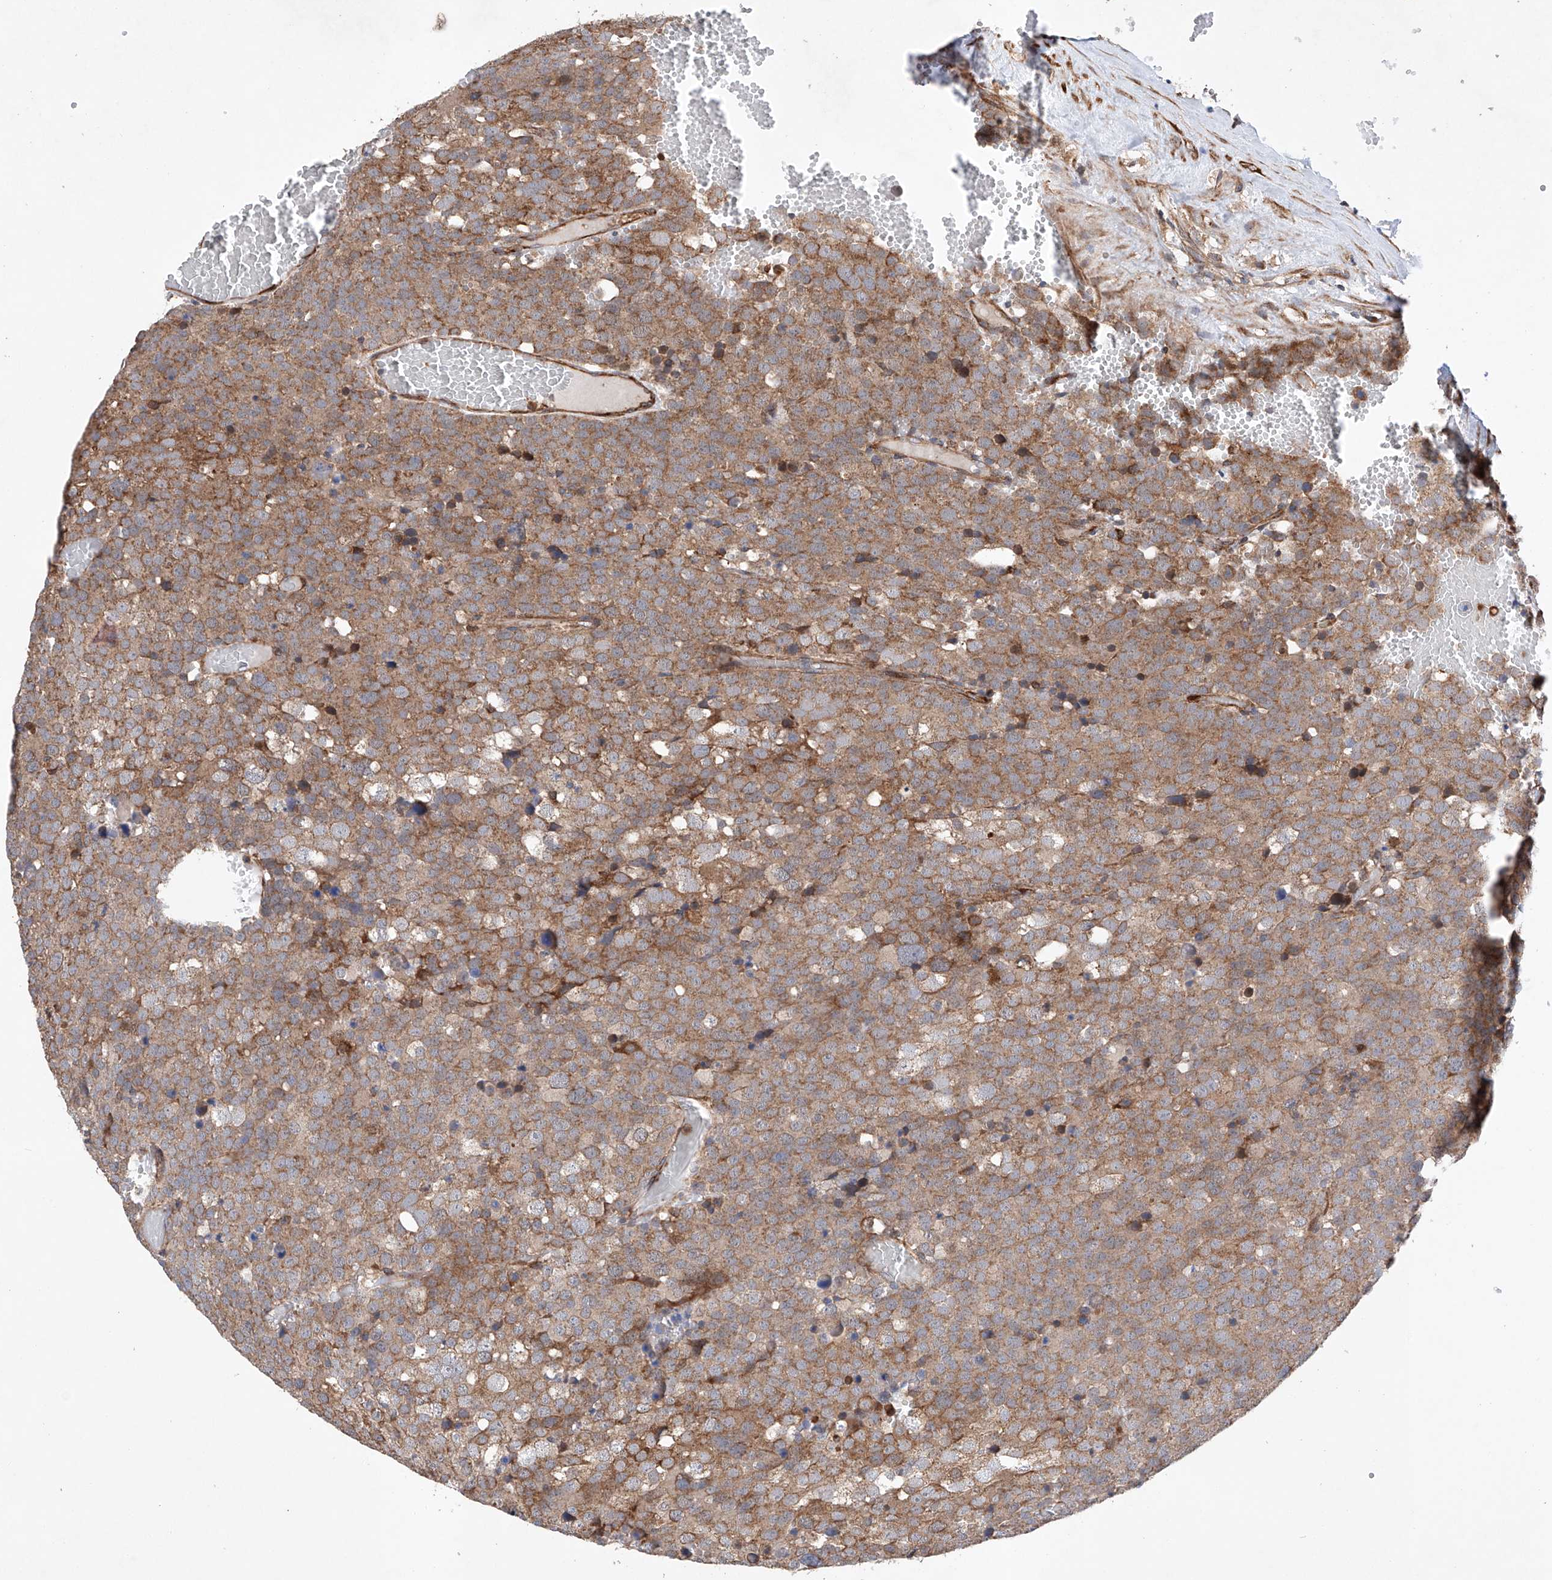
{"staining": {"intensity": "moderate", "quantity": ">75%", "location": "cytoplasmic/membranous"}, "tissue": "testis cancer", "cell_type": "Tumor cells", "image_type": "cancer", "snomed": [{"axis": "morphology", "description": "Seminoma, NOS"}, {"axis": "topography", "description": "Testis"}], "caption": "An immunohistochemistry photomicrograph of tumor tissue is shown. Protein staining in brown shows moderate cytoplasmic/membranous positivity in seminoma (testis) within tumor cells.", "gene": "TIMM23", "patient": {"sex": "male", "age": 71}}